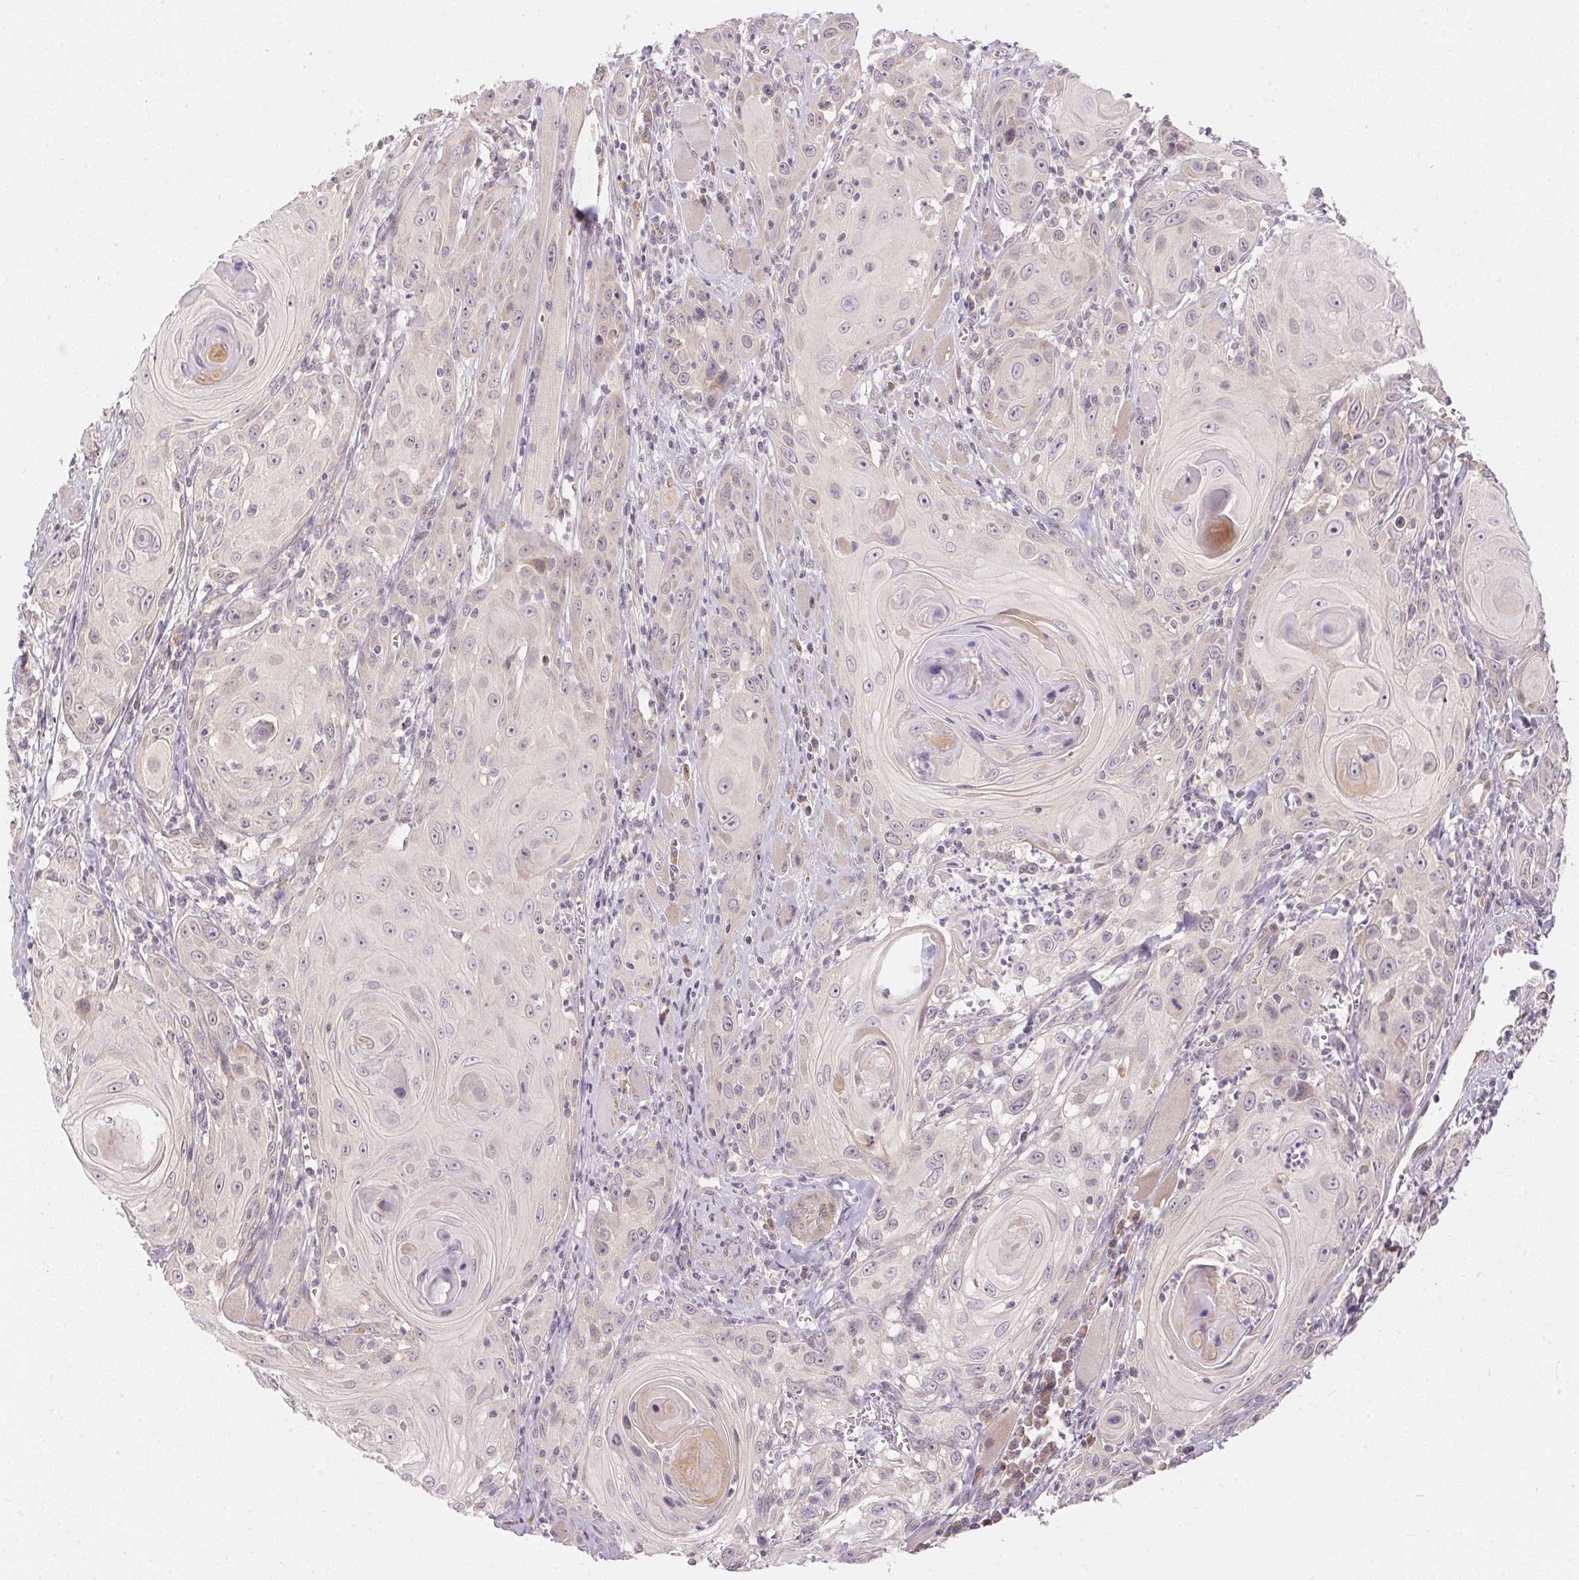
{"staining": {"intensity": "negative", "quantity": "none", "location": "none"}, "tissue": "head and neck cancer", "cell_type": "Tumor cells", "image_type": "cancer", "snomed": [{"axis": "morphology", "description": "Squamous cell carcinoma, NOS"}, {"axis": "topography", "description": "Head-Neck"}], "caption": "Tumor cells show no significant protein staining in head and neck cancer (squamous cell carcinoma).", "gene": "TTC23L", "patient": {"sex": "female", "age": 80}}